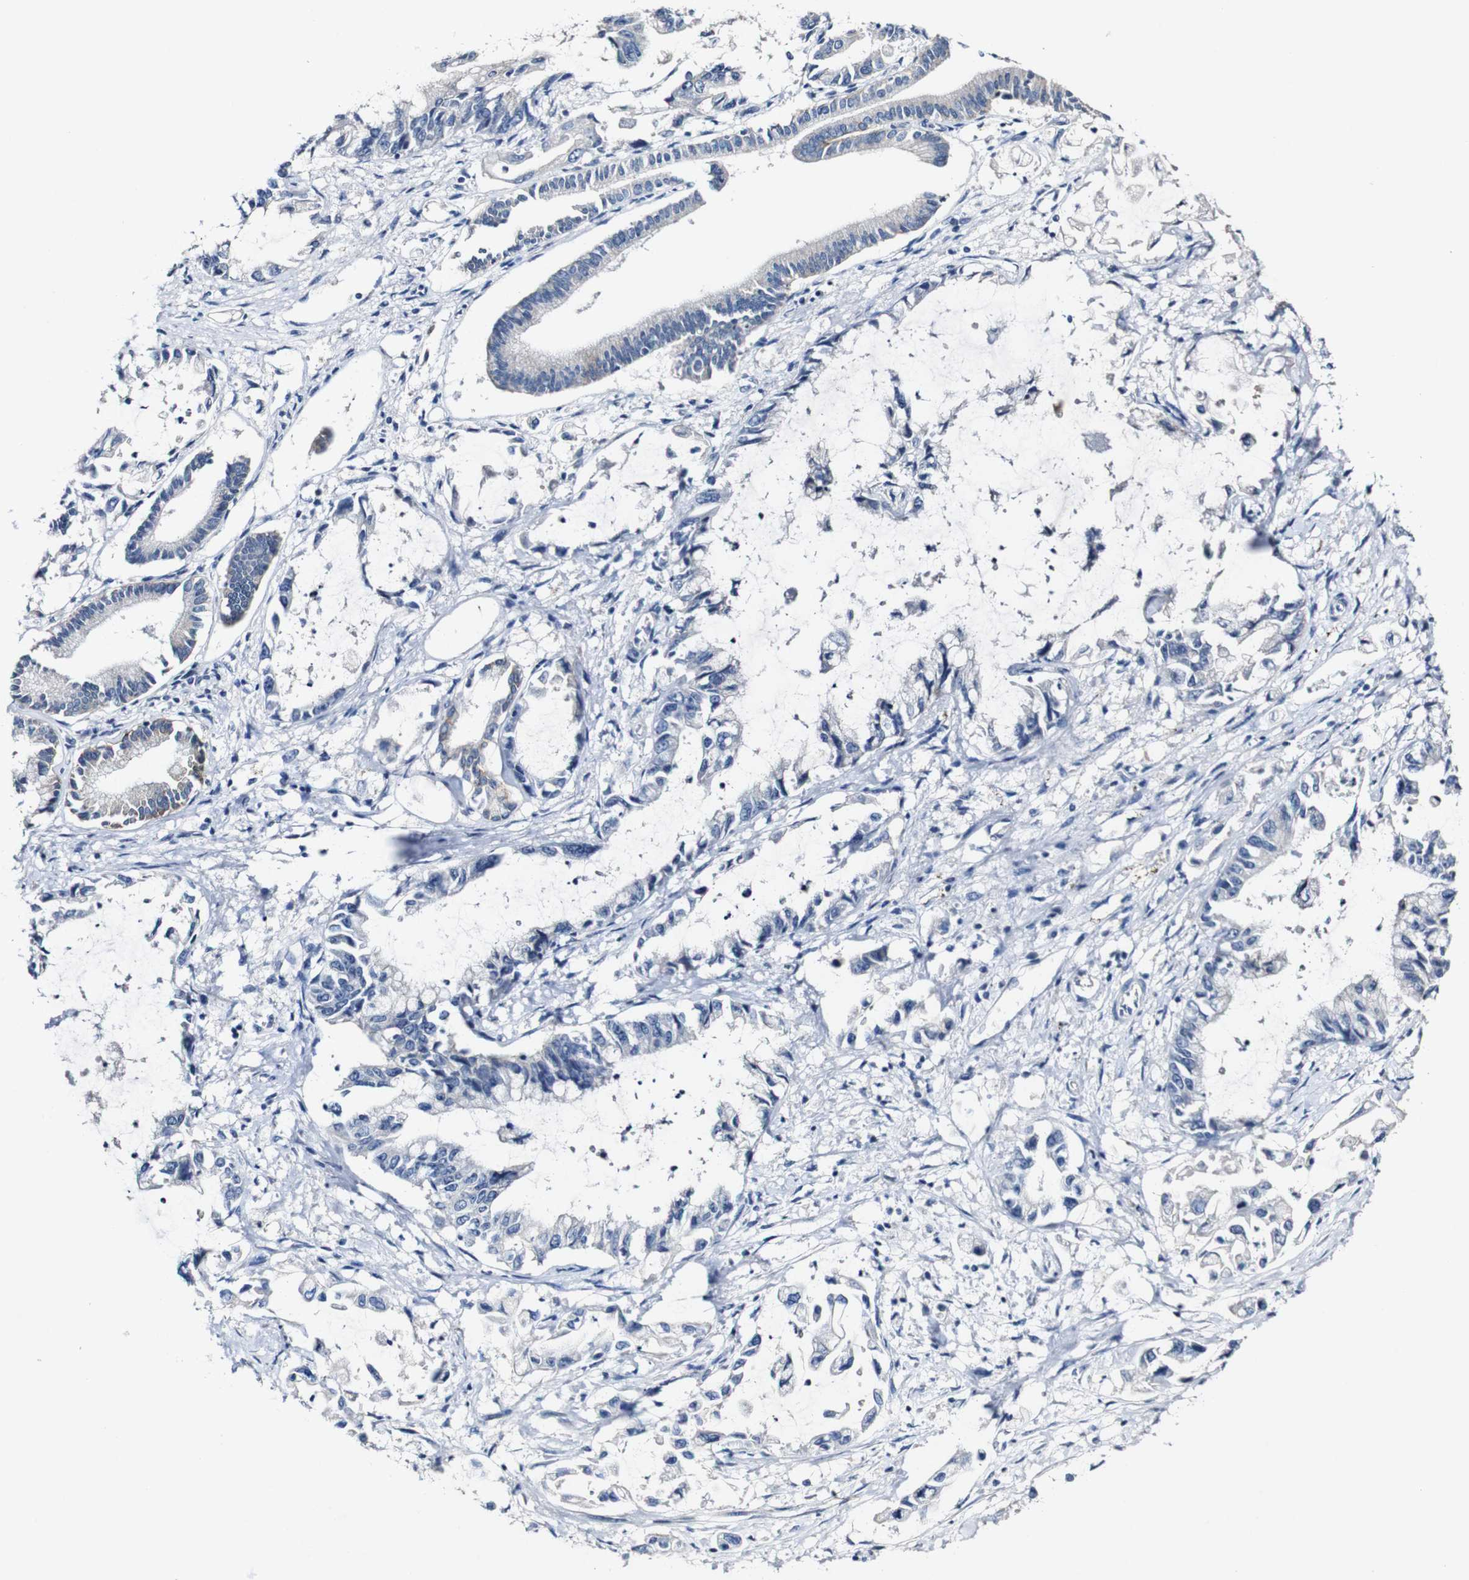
{"staining": {"intensity": "negative", "quantity": "none", "location": "none"}, "tissue": "pancreatic cancer", "cell_type": "Tumor cells", "image_type": "cancer", "snomed": [{"axis": "morphology", "description": "Adenocarcinoma, NOS"}, {"axis": "topography", "description": "Pancreas"}], "caption": "This micrograph is of pancreatic adenocarcinoma stained with IHC to label a protein in brown with the nuclei are counter-stained blue. There is no positivity in tumor cells. (Brightfield microscopy of DAB (3,3'-diaminobenzidine) immunohistochemistry (IHC) at high magnification).", "gene": "GRAMD1A", "patient": {"sex": "male", "age": 56}}